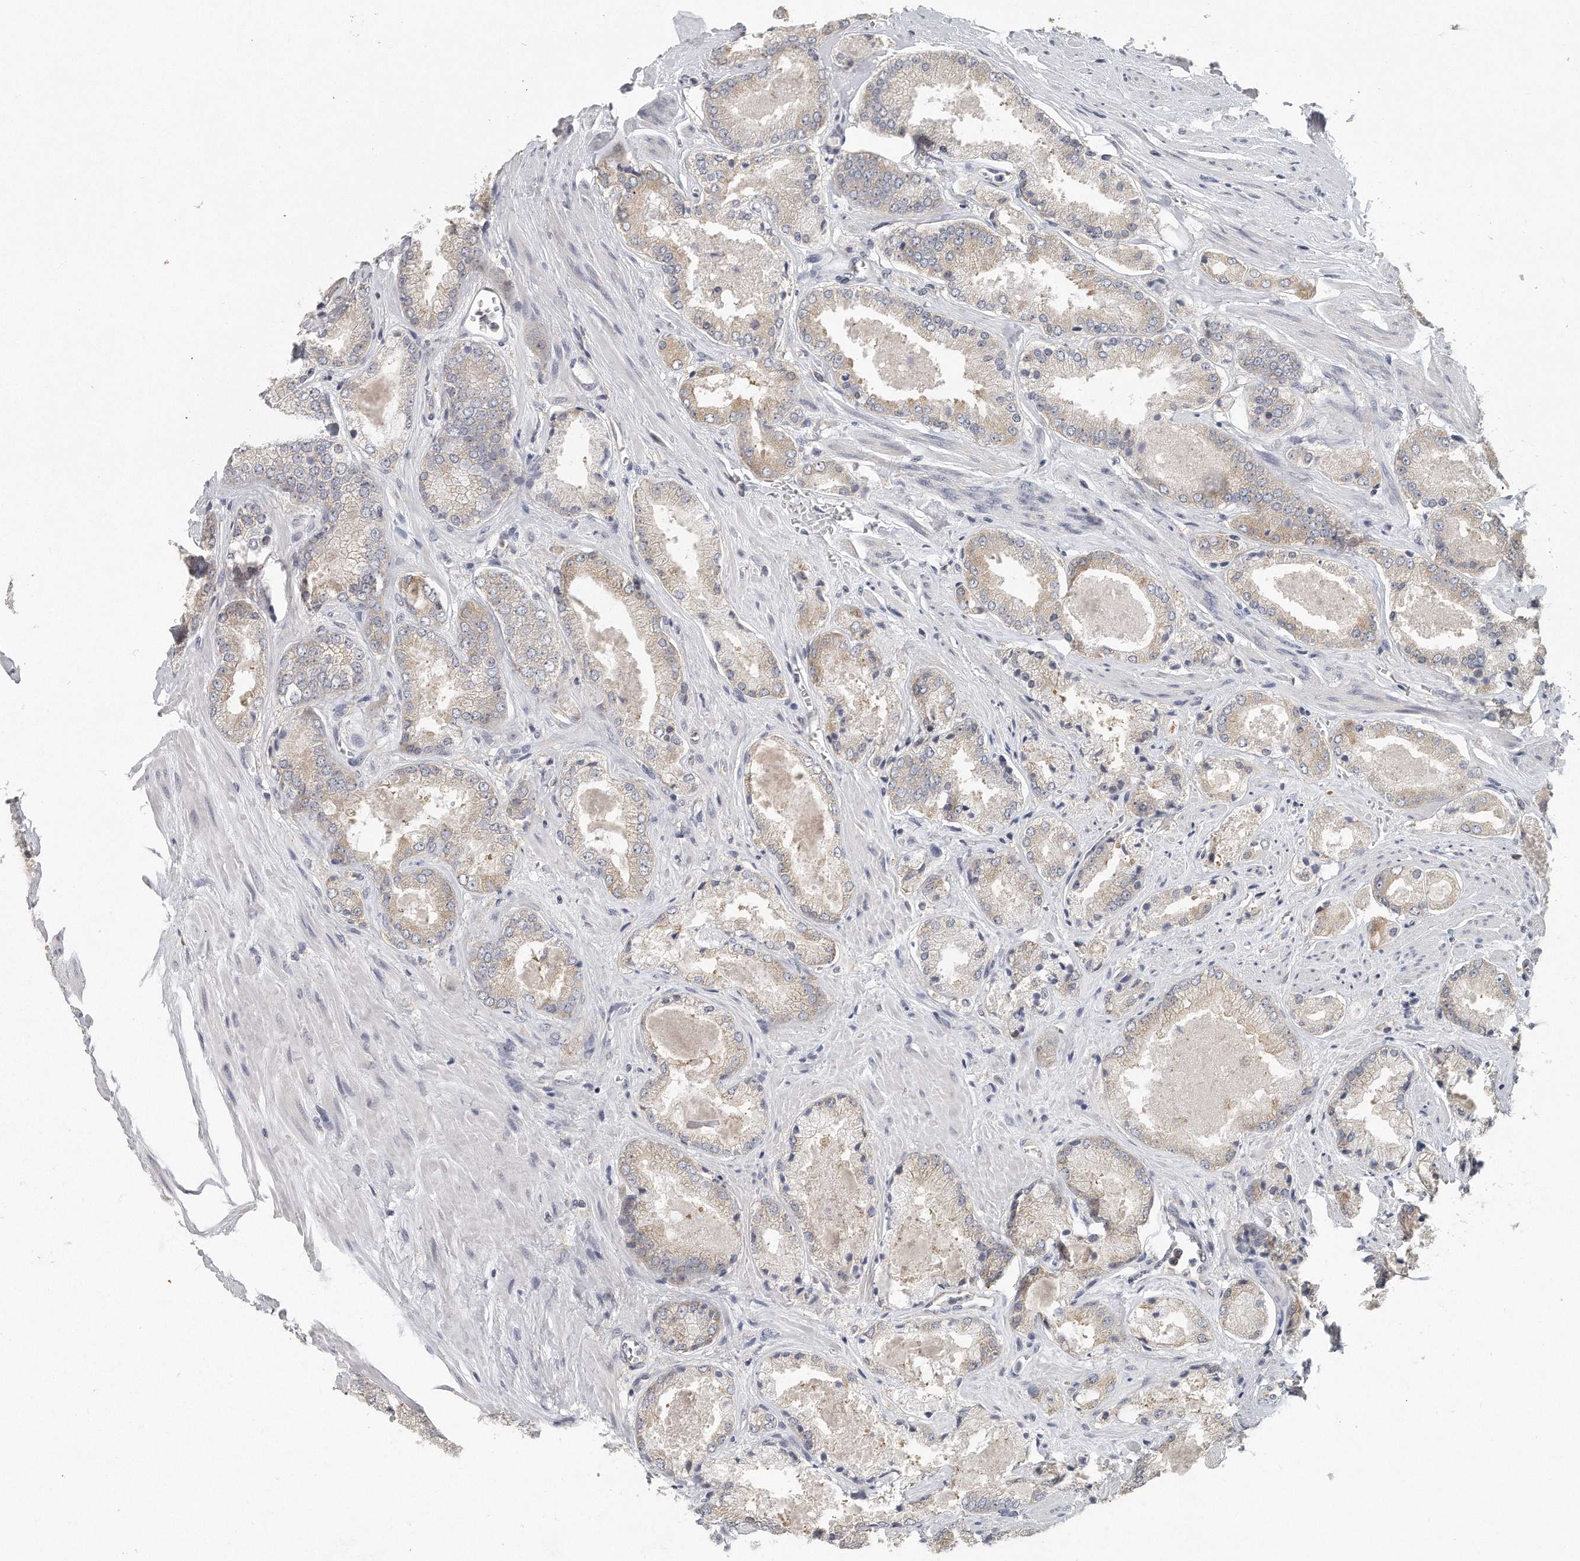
{"staining": {"intensity": "weak", "quantity": "<25%", "location": "cytoplasmic/membranous"}, "tissue": "prostate cancer", "cell_type": "Tumor cells", "image_type": "cancer", "snomed": [{"axis": "morphology", "description": "Adenocarcinoma, High grade"}, {"axis": "topography", "description": "Prostate"}], "caption": "The image displays no staining of tumor cells in prostate high-grade adenocarcinoma.", "gene": "EIF3I", "patient": {"sex": "male", "age": 58}}